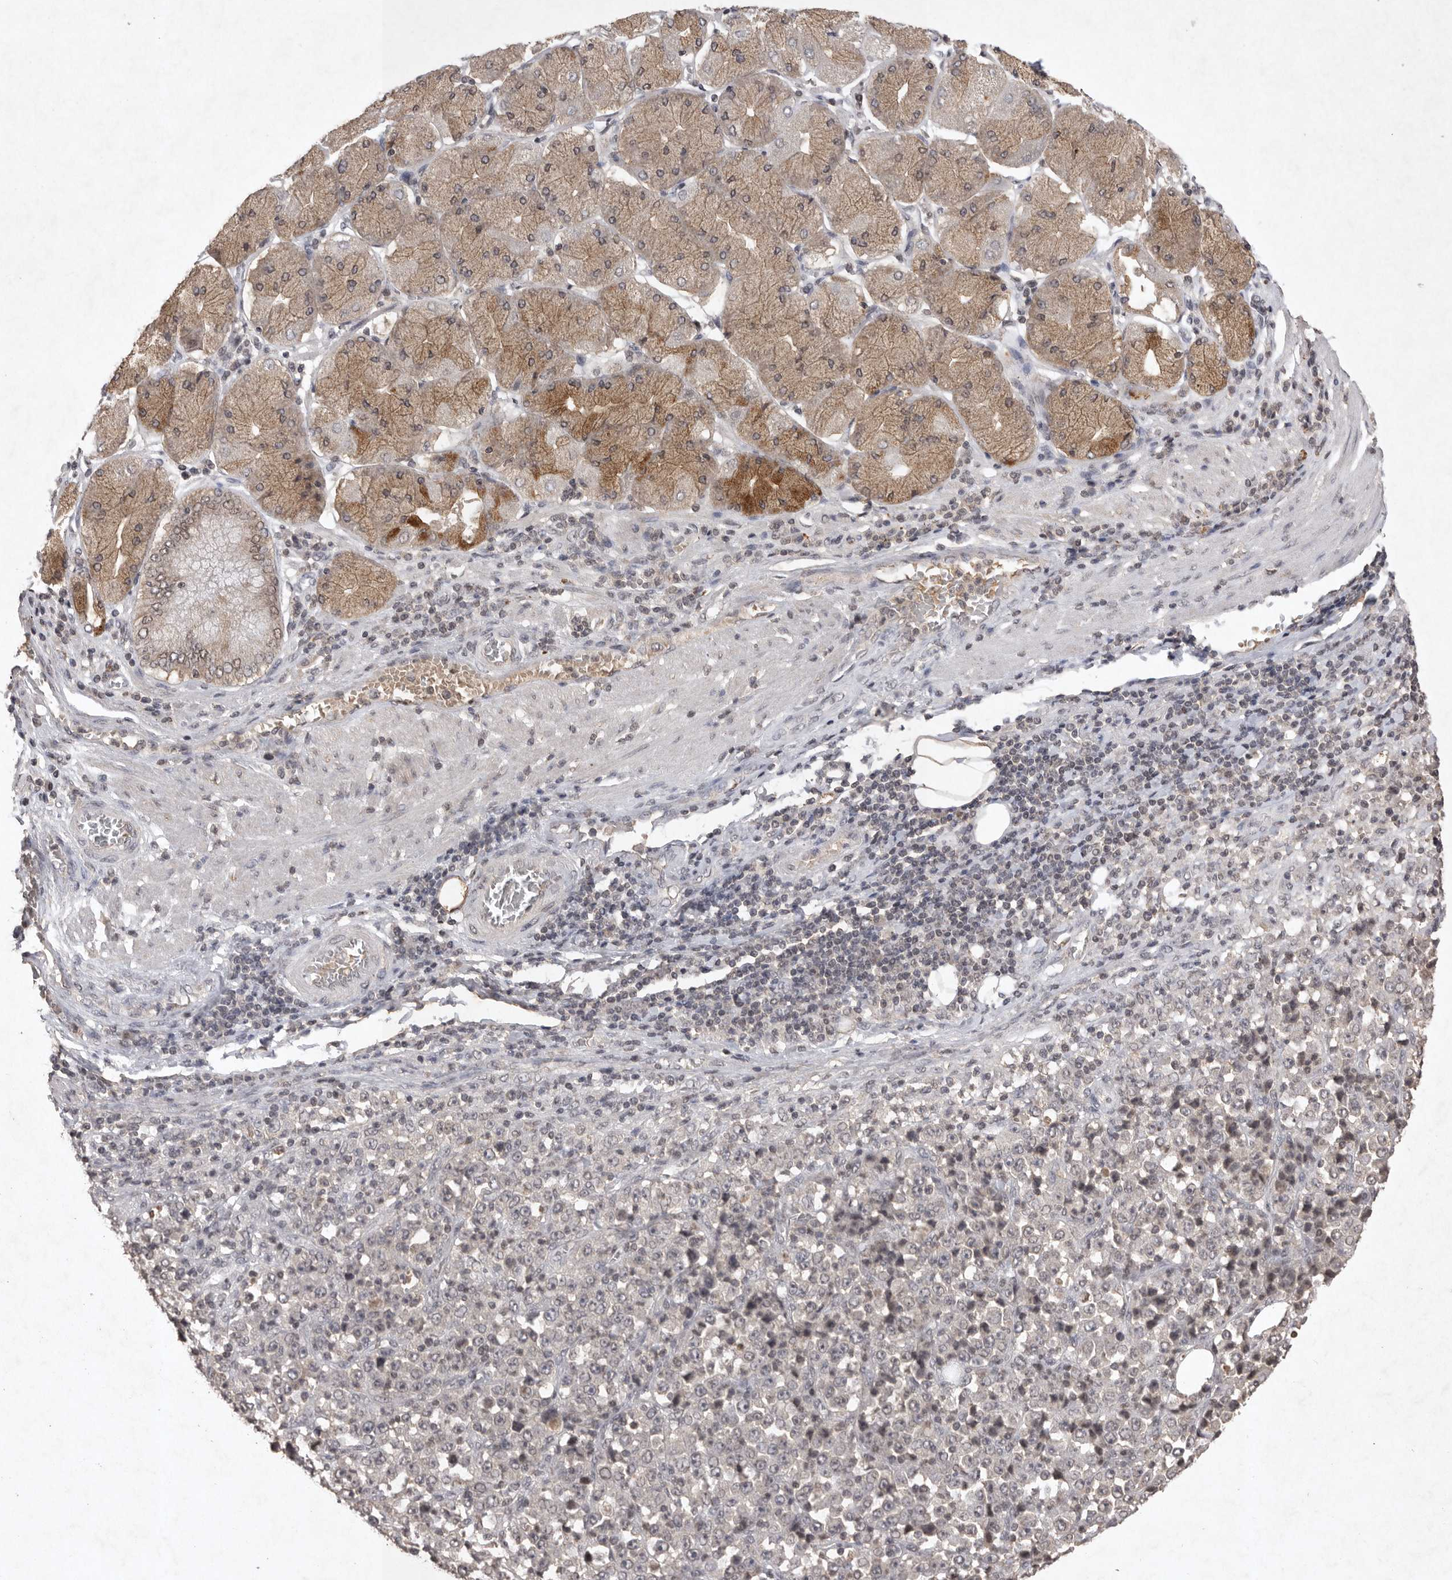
{"staining": {"intensity": "negative", "quantity": "none", "location": "none"}, "tissue": "stomach cancer", "cell_type": "Tumor cells", "image_type": "cancer", "snomed": [{"axis": "morphology", "description": "Normal tissue, NOS"}, {"axis": "morphology", "description": "Adenocarcinoma, NOS"}, {"axis": "topography", "description": "Stomach, upper"}, {"axis": "topography", "description": "Stomach"}], "caption": "Immunohistochemical staining of human stomach cancer (adenocarcinoma) demonstrates no significant positivity in tumor cells. (Brightfield microscopy of DAB immunohistochemistry at high magnification).", "gene": "APLNR", "patient": {"sex": "male", "age": 59}}